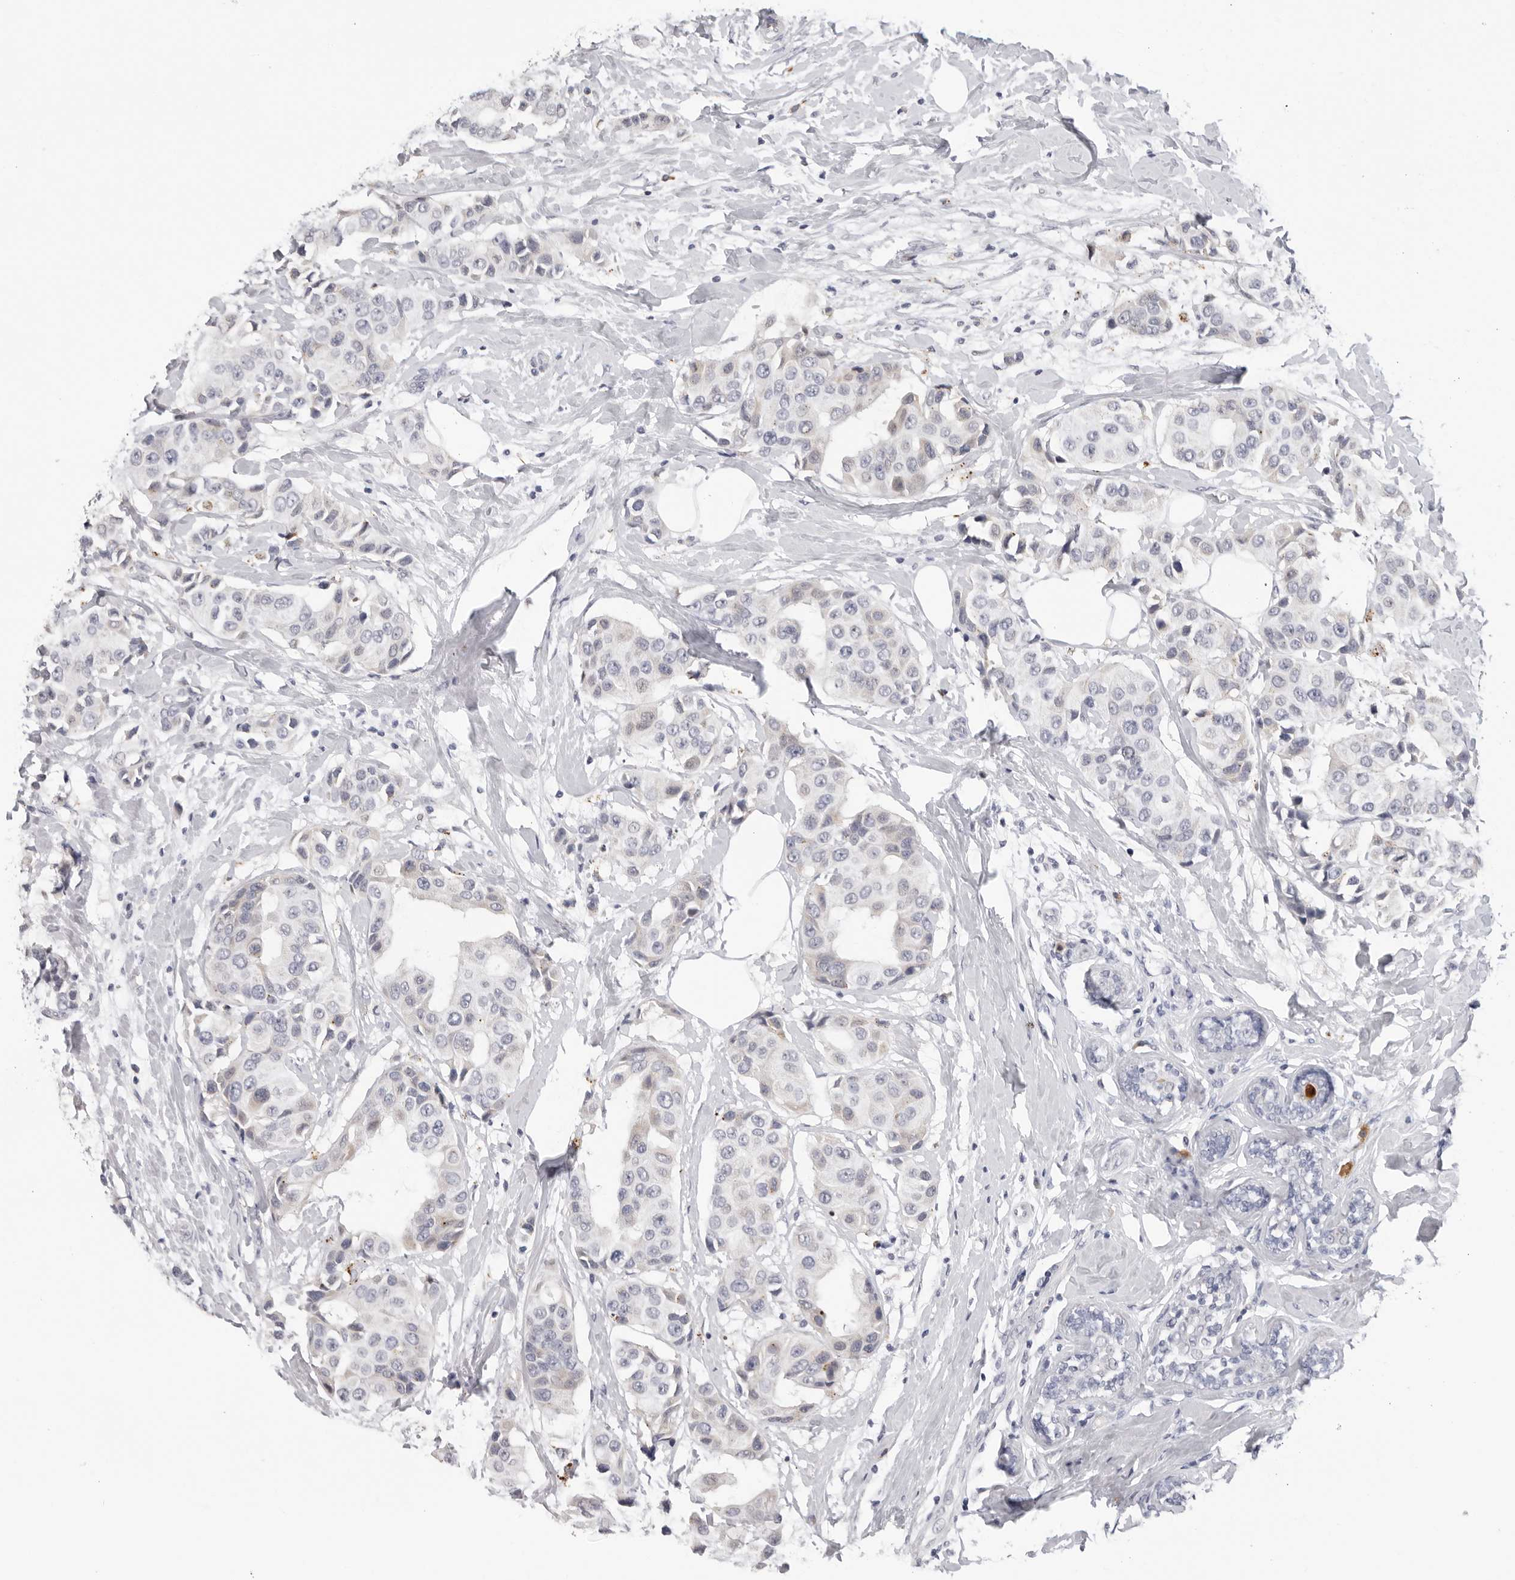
{"staining": {"intensity": "negative", "quantity": "none", "location": "none"}, "tissue": "breast cancer", "cell_type": "Tumor cells", "image_type": "cancer", "snomed": [{"axis": "morphology", "description": "Normal tissue, NOS"}, {"axis": "morphology", "description": "Duct carcinoma"}, {"axis": "topography", "description": "Breast"}], "caption": "An image of human invasive ductal carcinoma (breast) is negative for staining in tumor cells. (DAB IHC, high magnification).", "gene": "ZNF502", "patient": {"sex": "female", "age": 39}}